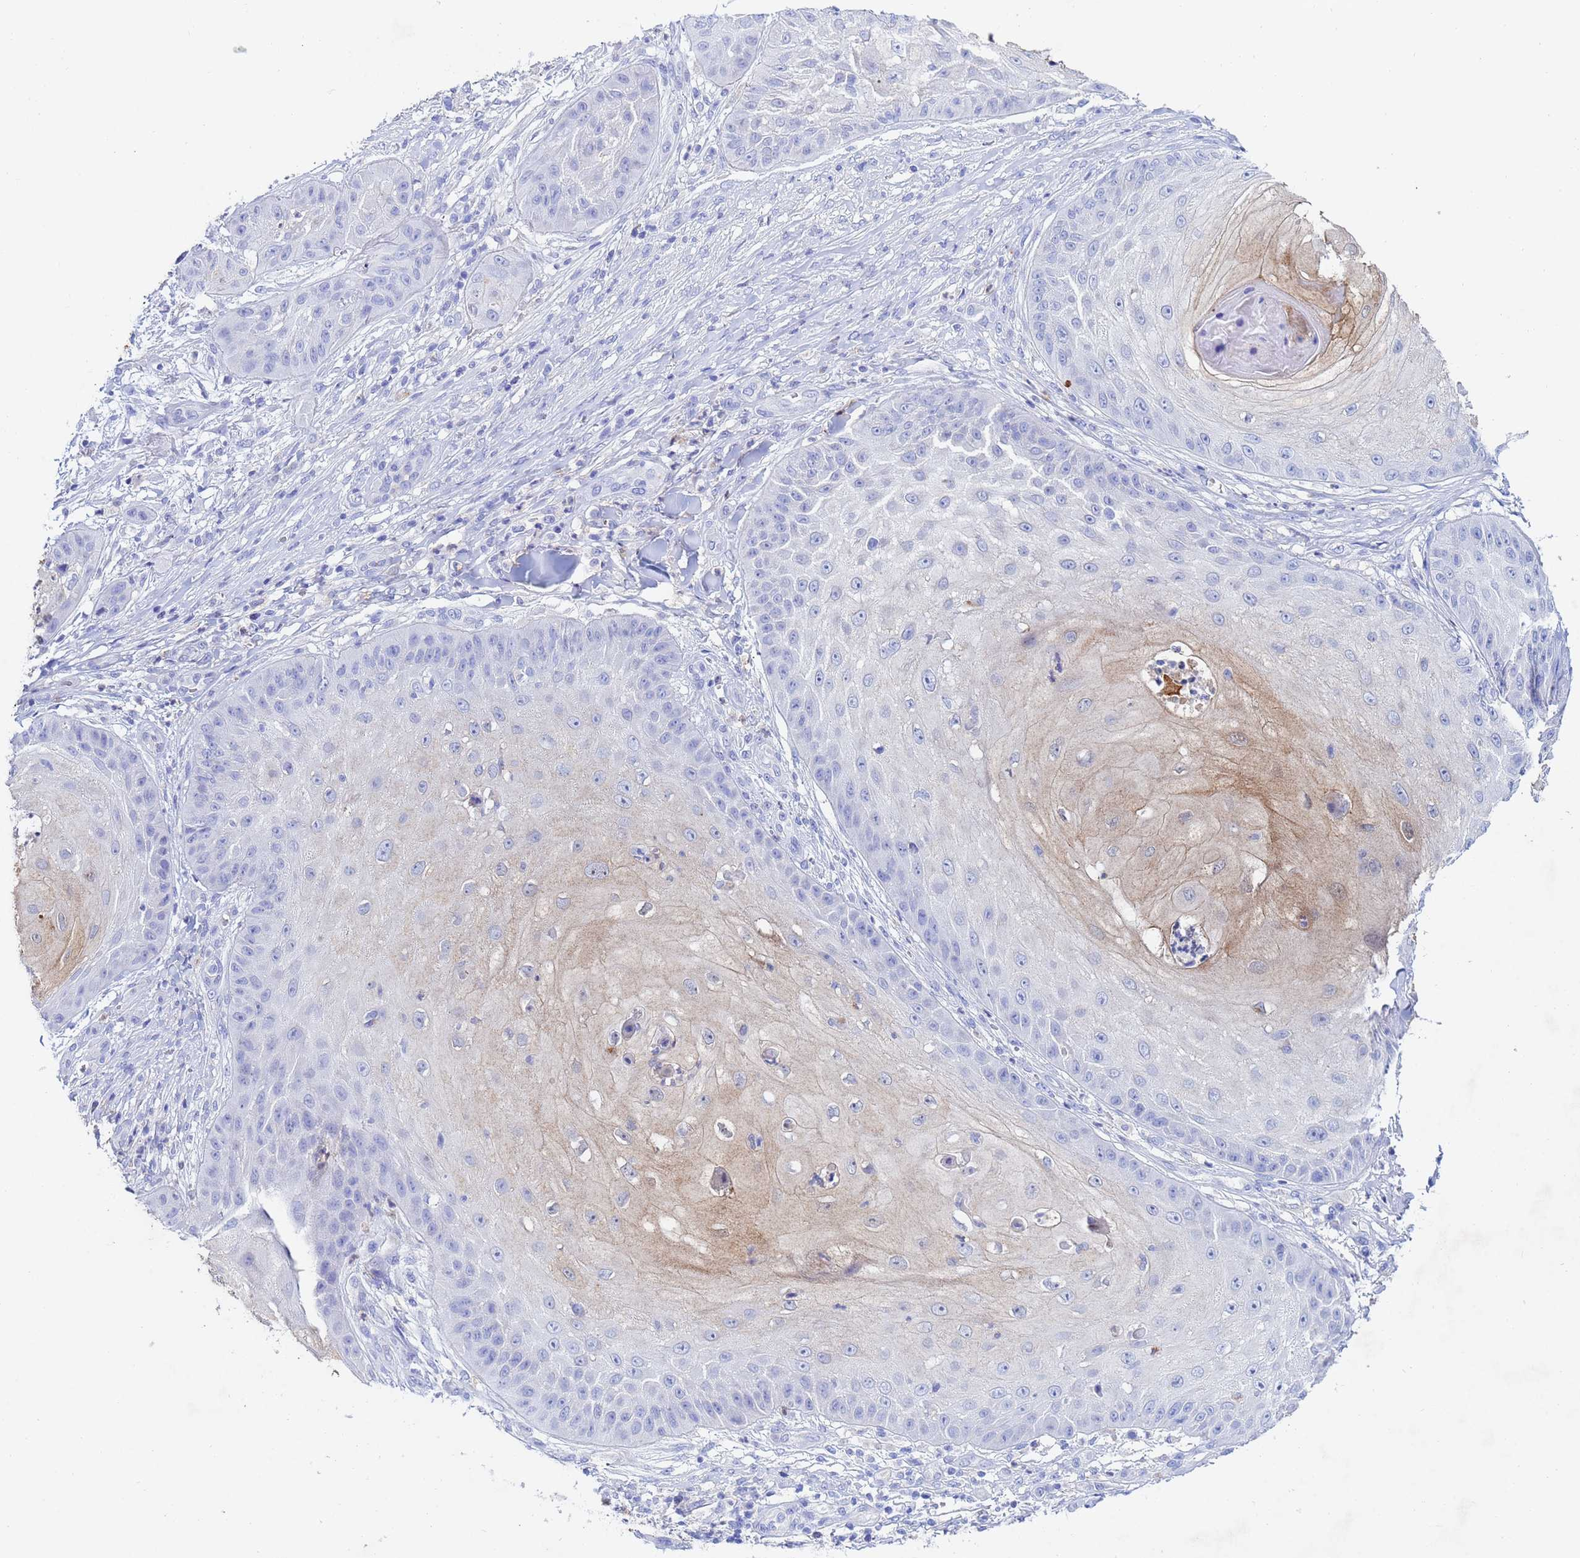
{"staining": {"intensity": "weak", "quantity": "<25%", "location": "cytoplasmic/membranous"}, "tissue": "skin cancer", "cell_type": "Tumor cells", "image_type": "cancer", "snomed": [{"axis": "morphology", "description": "Squamous cell carcinoma, NOS"}, {"axis": "topography", "description": "Skin"}], "caption": "A high-resolution photomicrograph shows immunohistochemistry staining of skin cancer (squamous cell carcinoma), which reveals no significant positivity in tumor cells.", "gene": "CSTB", "patient": {"sex": "male", "age": 70}}